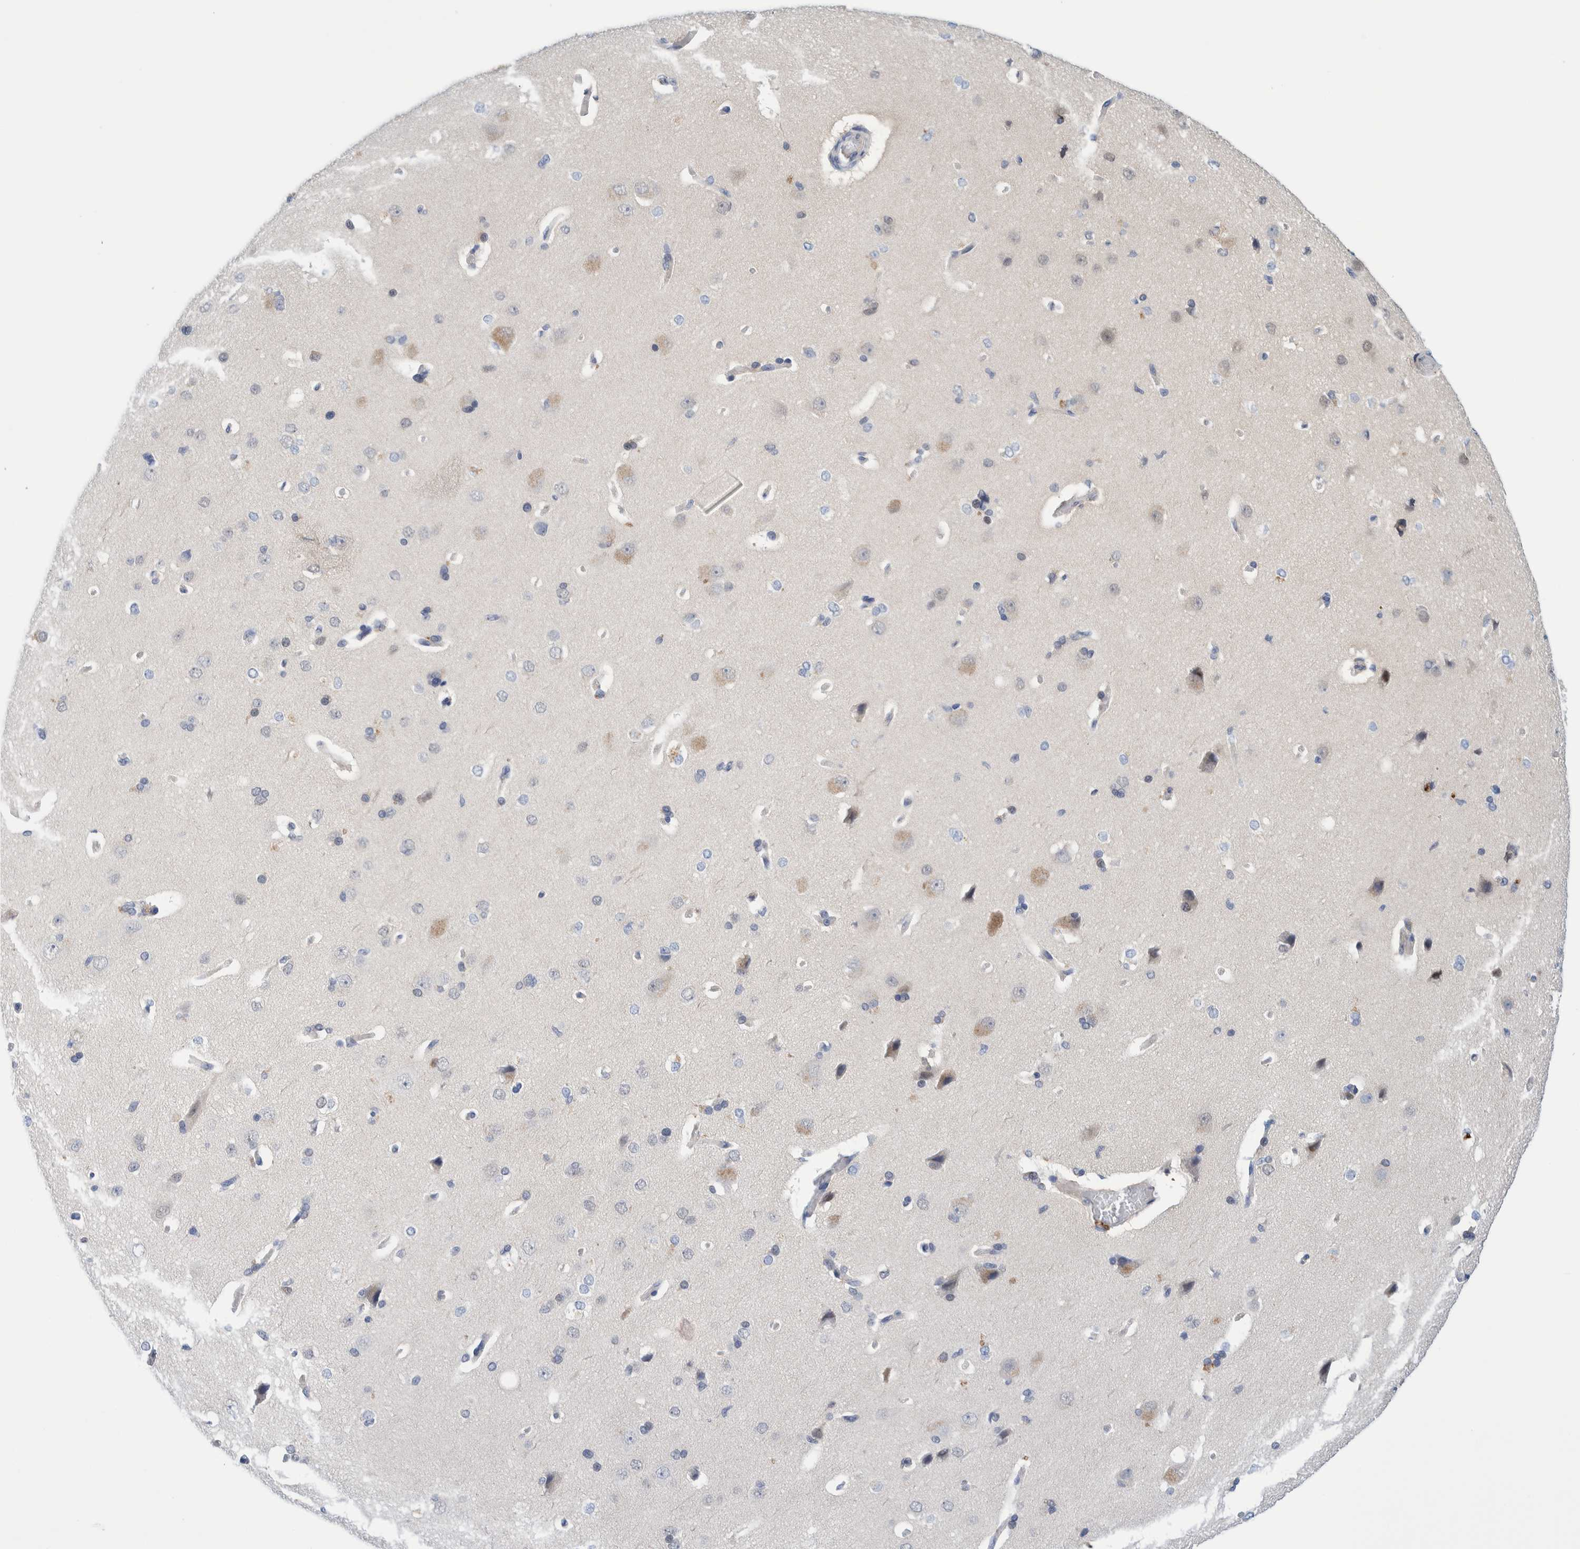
{"staining": {"intensity": "negative", "quantity": "none", "location": "none"}, "tissue": "cerebral cortex", "cell_type": "Endothelial cells", "image_type": "normal", "snomed": [{"axis": "morphology", "description": "Normal tissue, NOS"}, {"axis": "topography", "description": "Cerebral cortex"}], "caption": "Protein analysis of benign cerebral cortex exhibits no significant expression in endothelial cells.", "gene": "PFAS", "patient": {"sex": "male", "age": 62}}